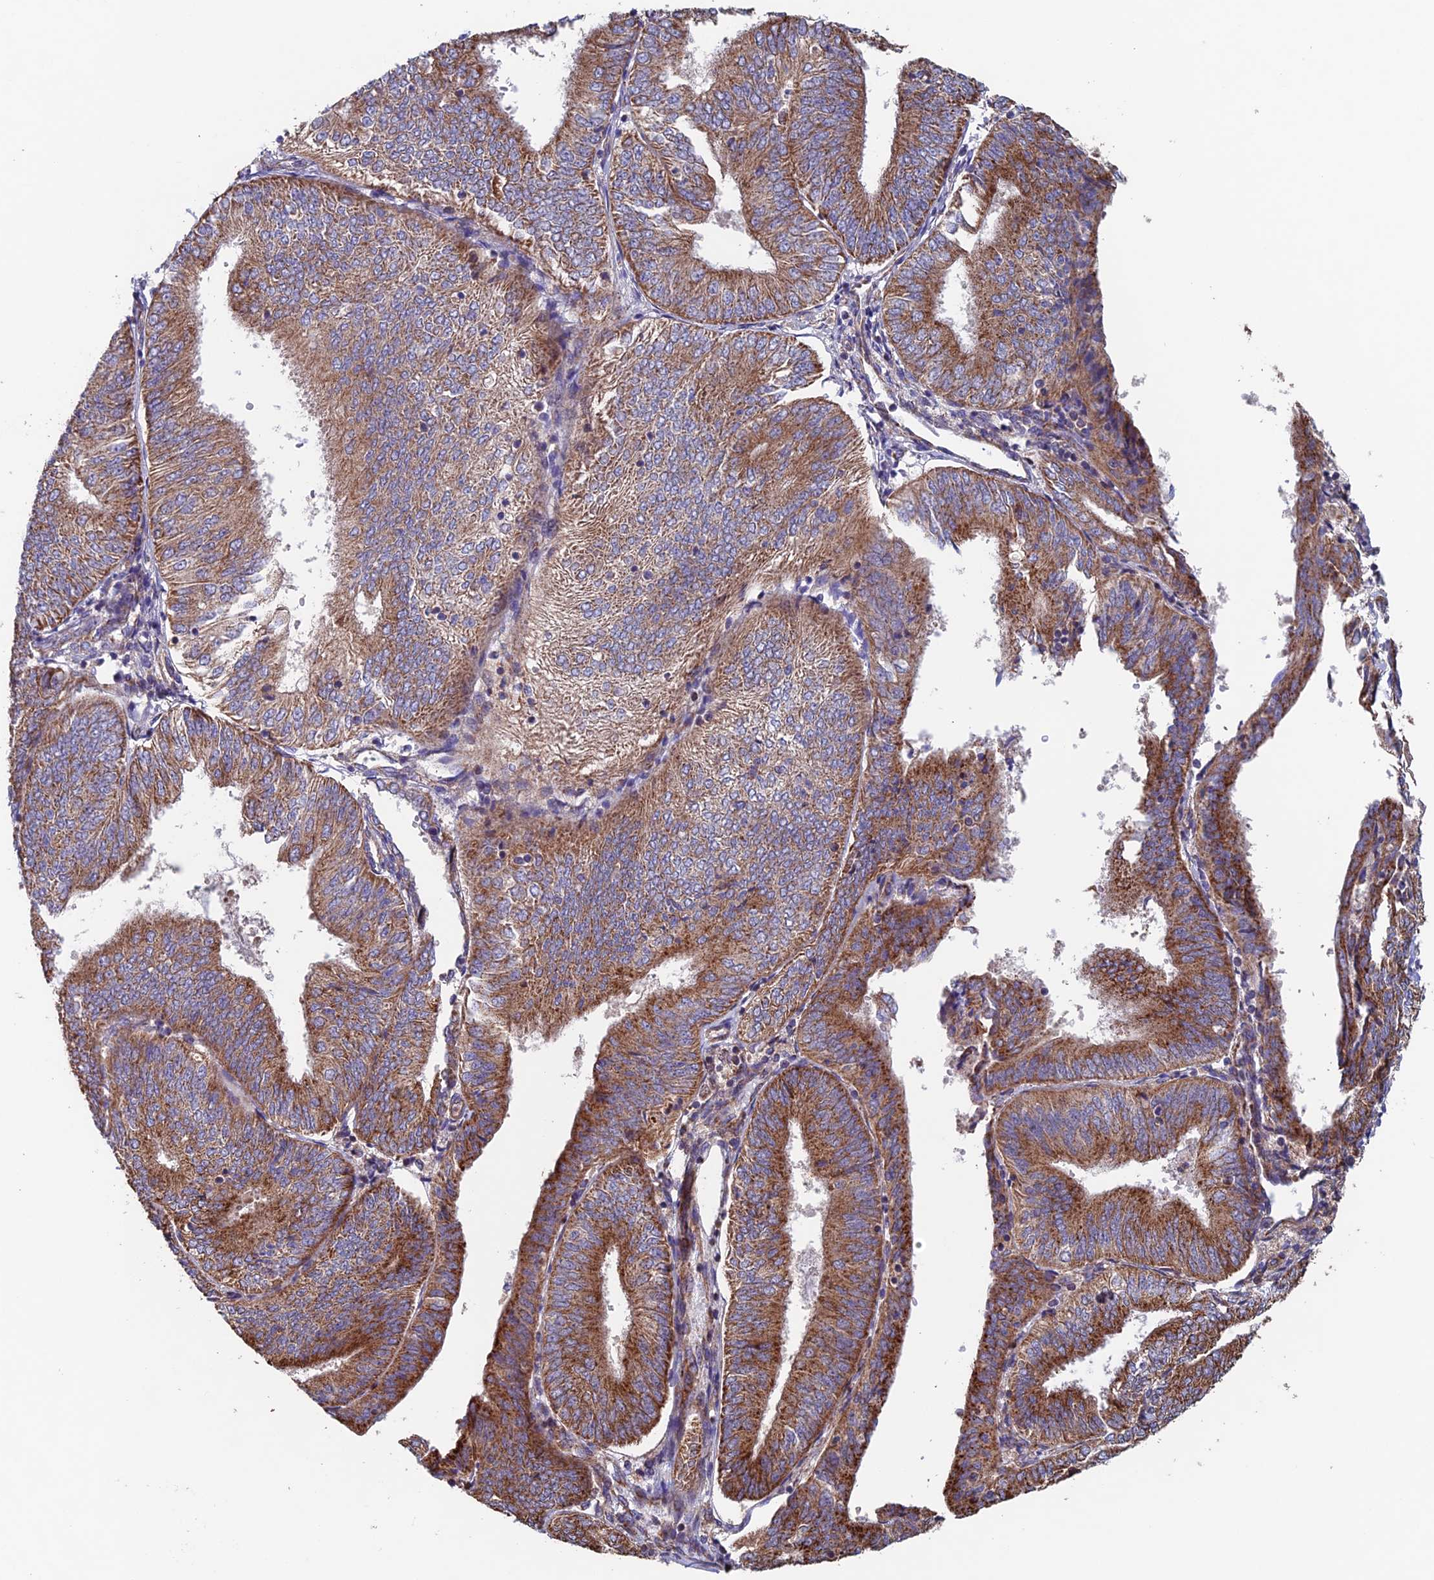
{"staining": {"intensity": "moderate", "quantity": ">75%", "location": "cytoplasmic/membranous"}, "tissue": "endometrial cancer", "cell_type": "Tumor cells", "image_type": "cancer", "snomed": [{"axis": "morphology", "description": "Adenocarcinoma, NOS"}, {"axis": "topography", "description": "Endometrium"}], "caption": "Endometrial adenocarcinoma was stained to show a protein in brown. There is medium levels of moderate cytoplasmic/membranous staining in approximately >75% of tumor cells. (Stains: DAB (3,3'-diaminobenzidine) in brown, nuclei in blue, Microscopy: brightfield microscopy at high magnification).", "gene": "MRPL1", "patient": {"sex": "female", "age": 58}}